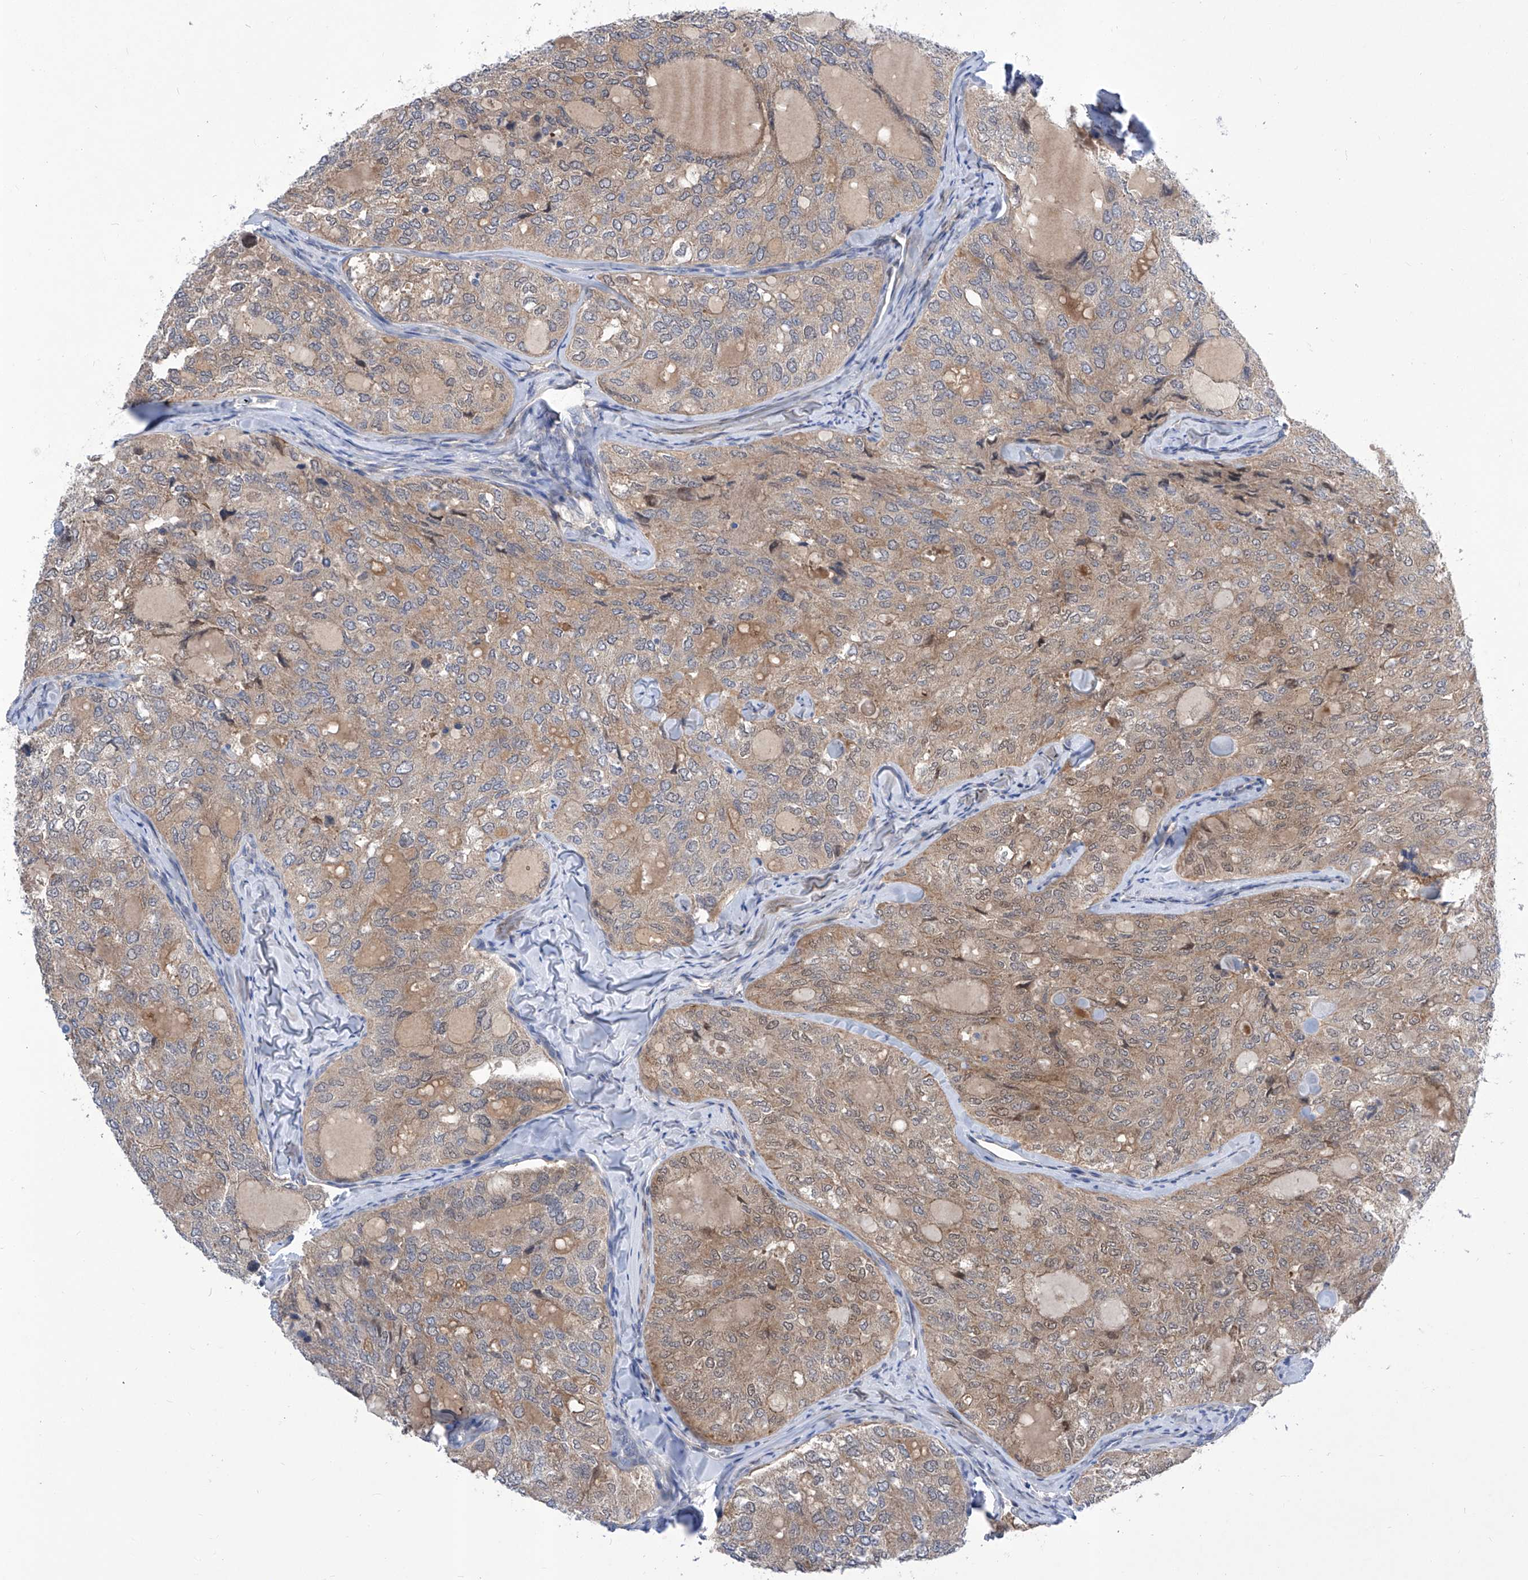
{"staining": {"intensity": "moderate", "quantity": "25%-75%", "location": "cytoplasmic/membranous"}, "tissue": "thyroid cancer", "cell_type": "Tumor cells", "image_type": "cancer", "snomed": [{"axis": "morphology", "description": "Follicular adenoma carcinoma, NOS"}, {"axis": "topography", "description": "Thyroid gland"}], "caption": "DAB immunohistochemical staining of thyroid follicular adenoma carcinoma shows moderate cytoplasmic/membranous protein positivity in approximately 25%-75% of tumor cells.", "gene": "SRBD1", "patient": {"sex": "male", "age": 75}}